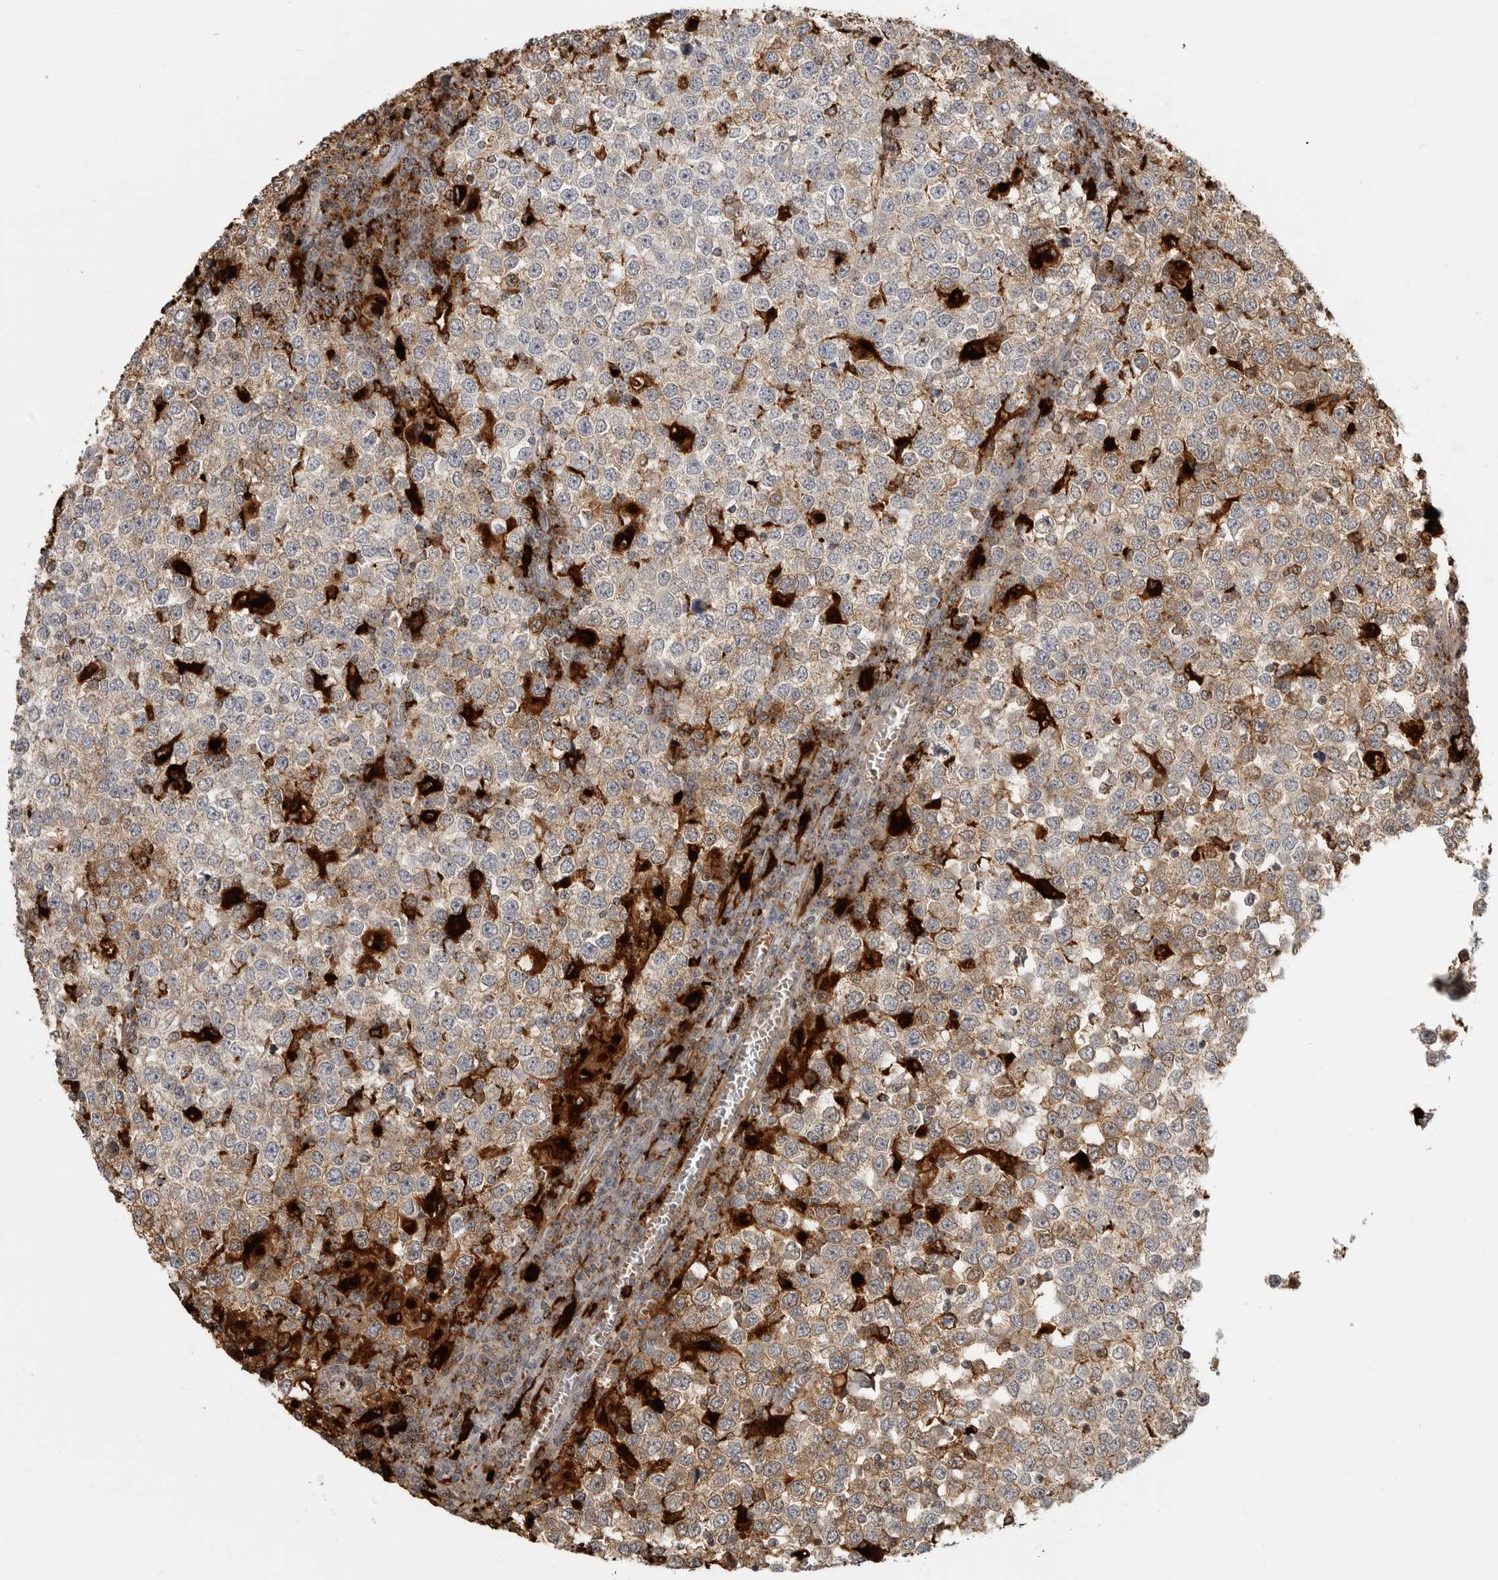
{"staining": {"intensity": "weak", "quantity": "<25%", "location": "cytoplasmic/membranous"}, "tissue": "testis cancer", "cell_type": "Tumor cells", "image_type": "cancer", "snomed": [{"axis": "morphology", "description": "Seminoma, NOS"}, {"axis": "topography", "description": "Testis"}], "caption": "This is a image of immunohistochemistry staining of testis cancer, which shows no expression in tumor cells. (Brightfield microscopy of DAB IHC at high magnification).", "gene": "IFI30", "patient": {"sex": "male", "age": 65}}